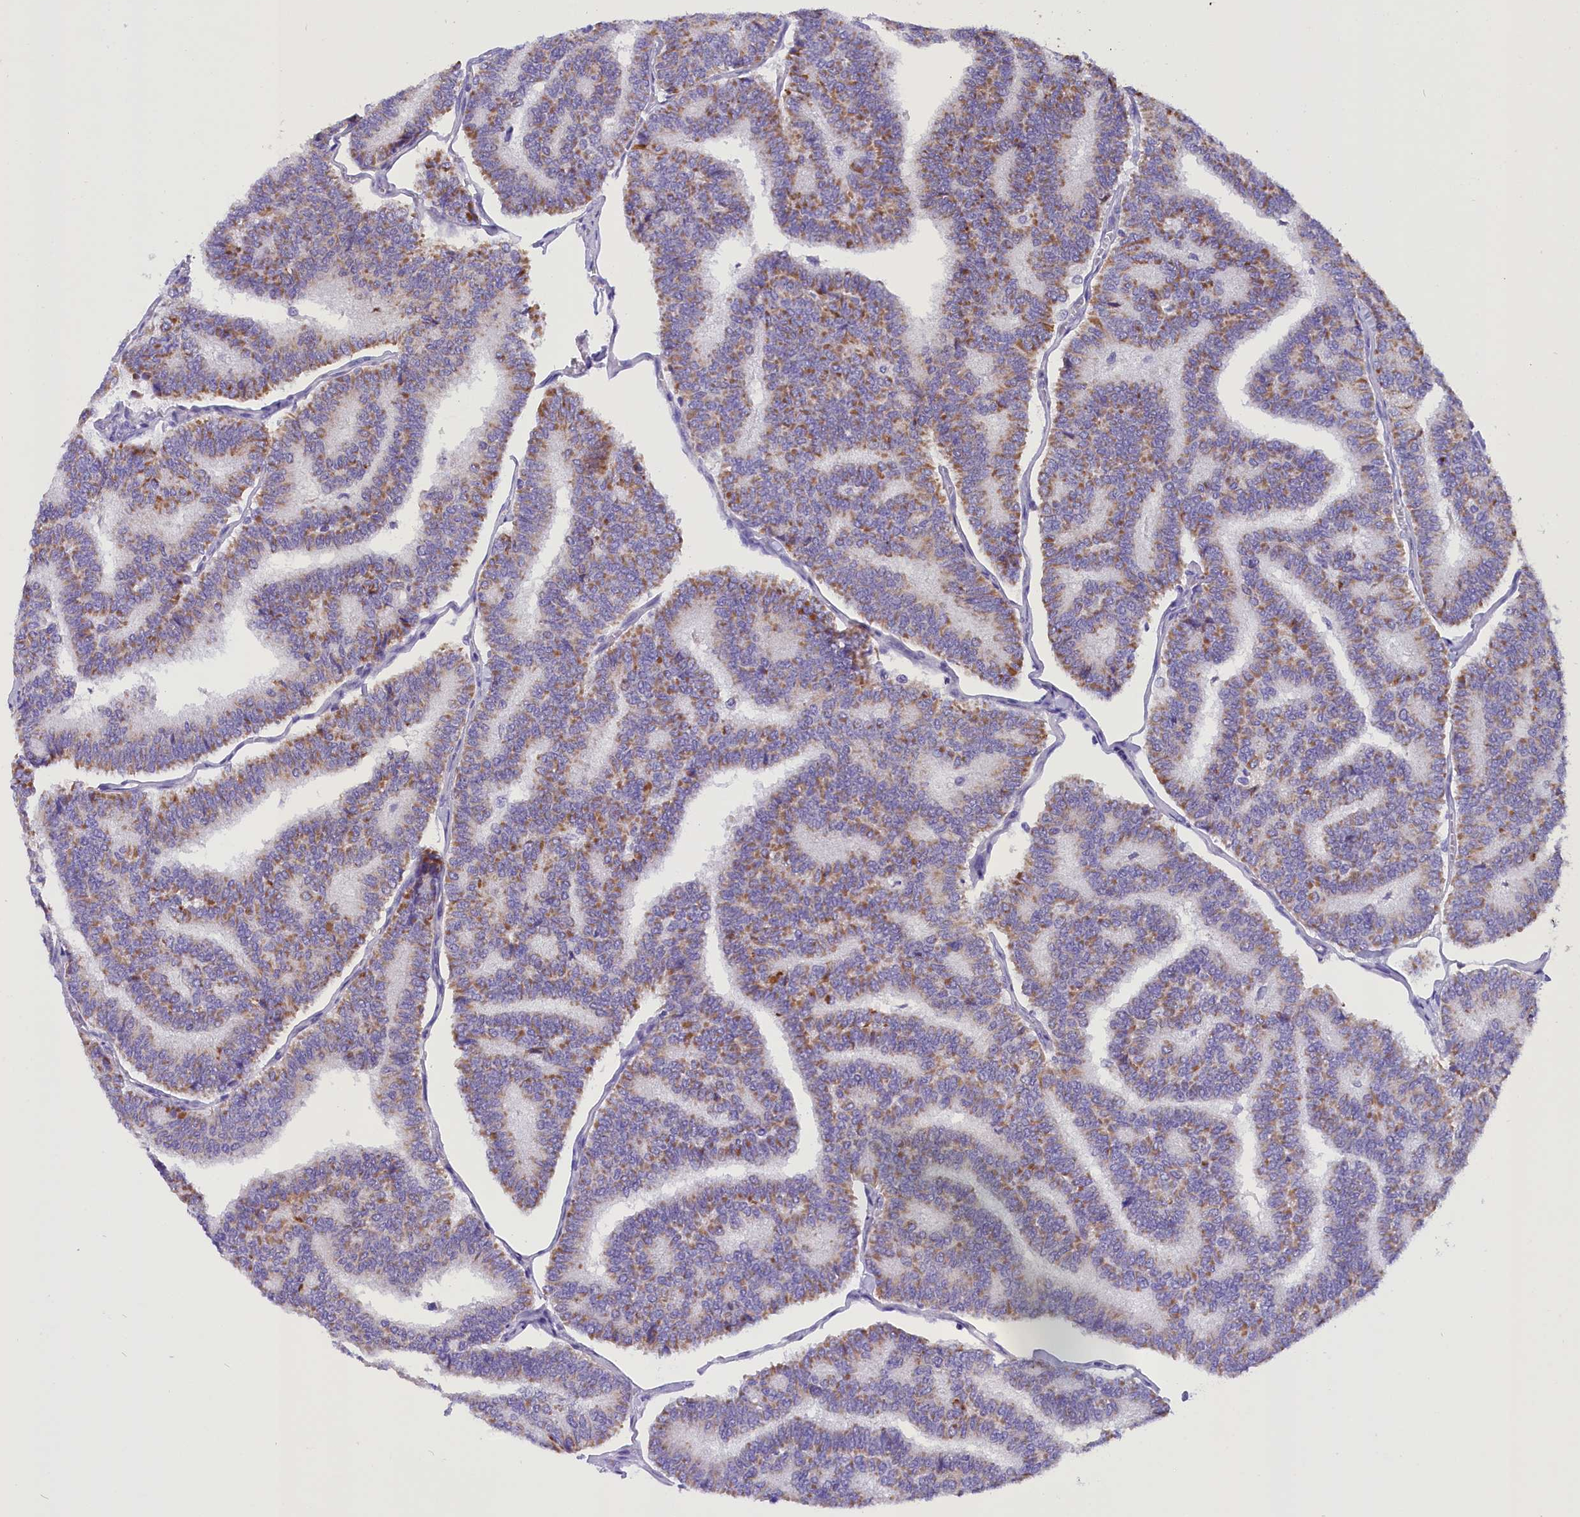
{"staining": {"intensity": "moderate", "quantity": "25%-75%", "location": "cytoplasmic/membranous"}, "tissue": "thyroid cancer", "cell_type": "Tumor cells", "image_type": "cancer", "snomed": [{"axis": "morphology", "description": "Papillary adenocarcinoma, NOS"}, {"axis": "topography", "description": "Thyroid gland"}], "caption": "IHC (DAB) staining of papillary adenocarcinoma (thyroid) reveals moderate cytoplasmic/membranous protein expression in approximately 25%-75% of tumor cells.", "gene": "ABAT", "patient": {"sex": "female", "age": 35}}